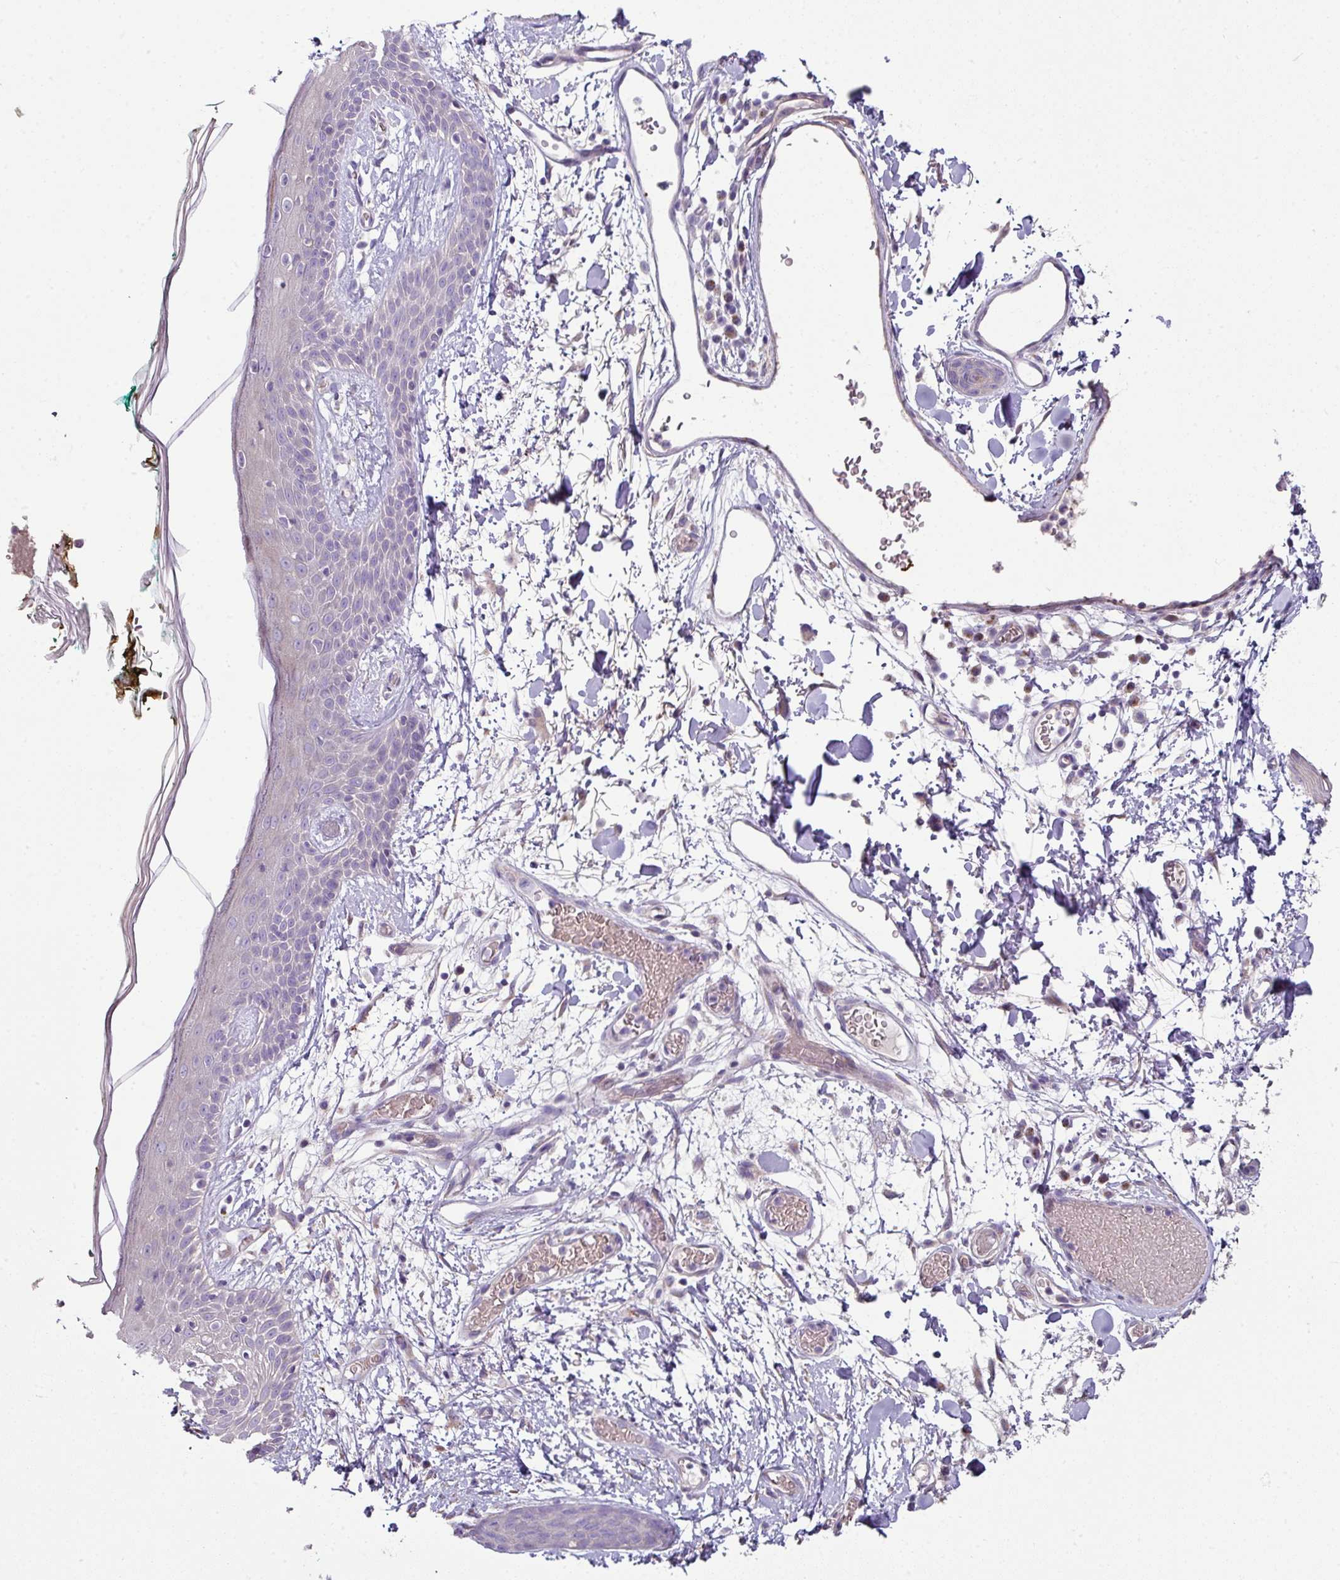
{"staining": {"intensity": "negative", "quantity": "none", "location": "none"}, "tissue": "skin", "cell_type": "Fibroblasts", "image_type": "normal", "snomed": [{"axis": "morphology", "description": "Normal tissue, NOS"}, {"axis": "topography", "description": "Skin"}], "caption": "Immunohistochemistry histopathology image of benign skin stained for a protein (brown), which shows no positivity in fibroblasts. (Stains: DAB (3,3'-diaminobenzidine) immunohistochemistry with hematoxylin counter stain, Microscopy: brightfield microscopy at high magnification).", "gene": "LRRC9", "patient": {"sex": "male", "age": 79}}